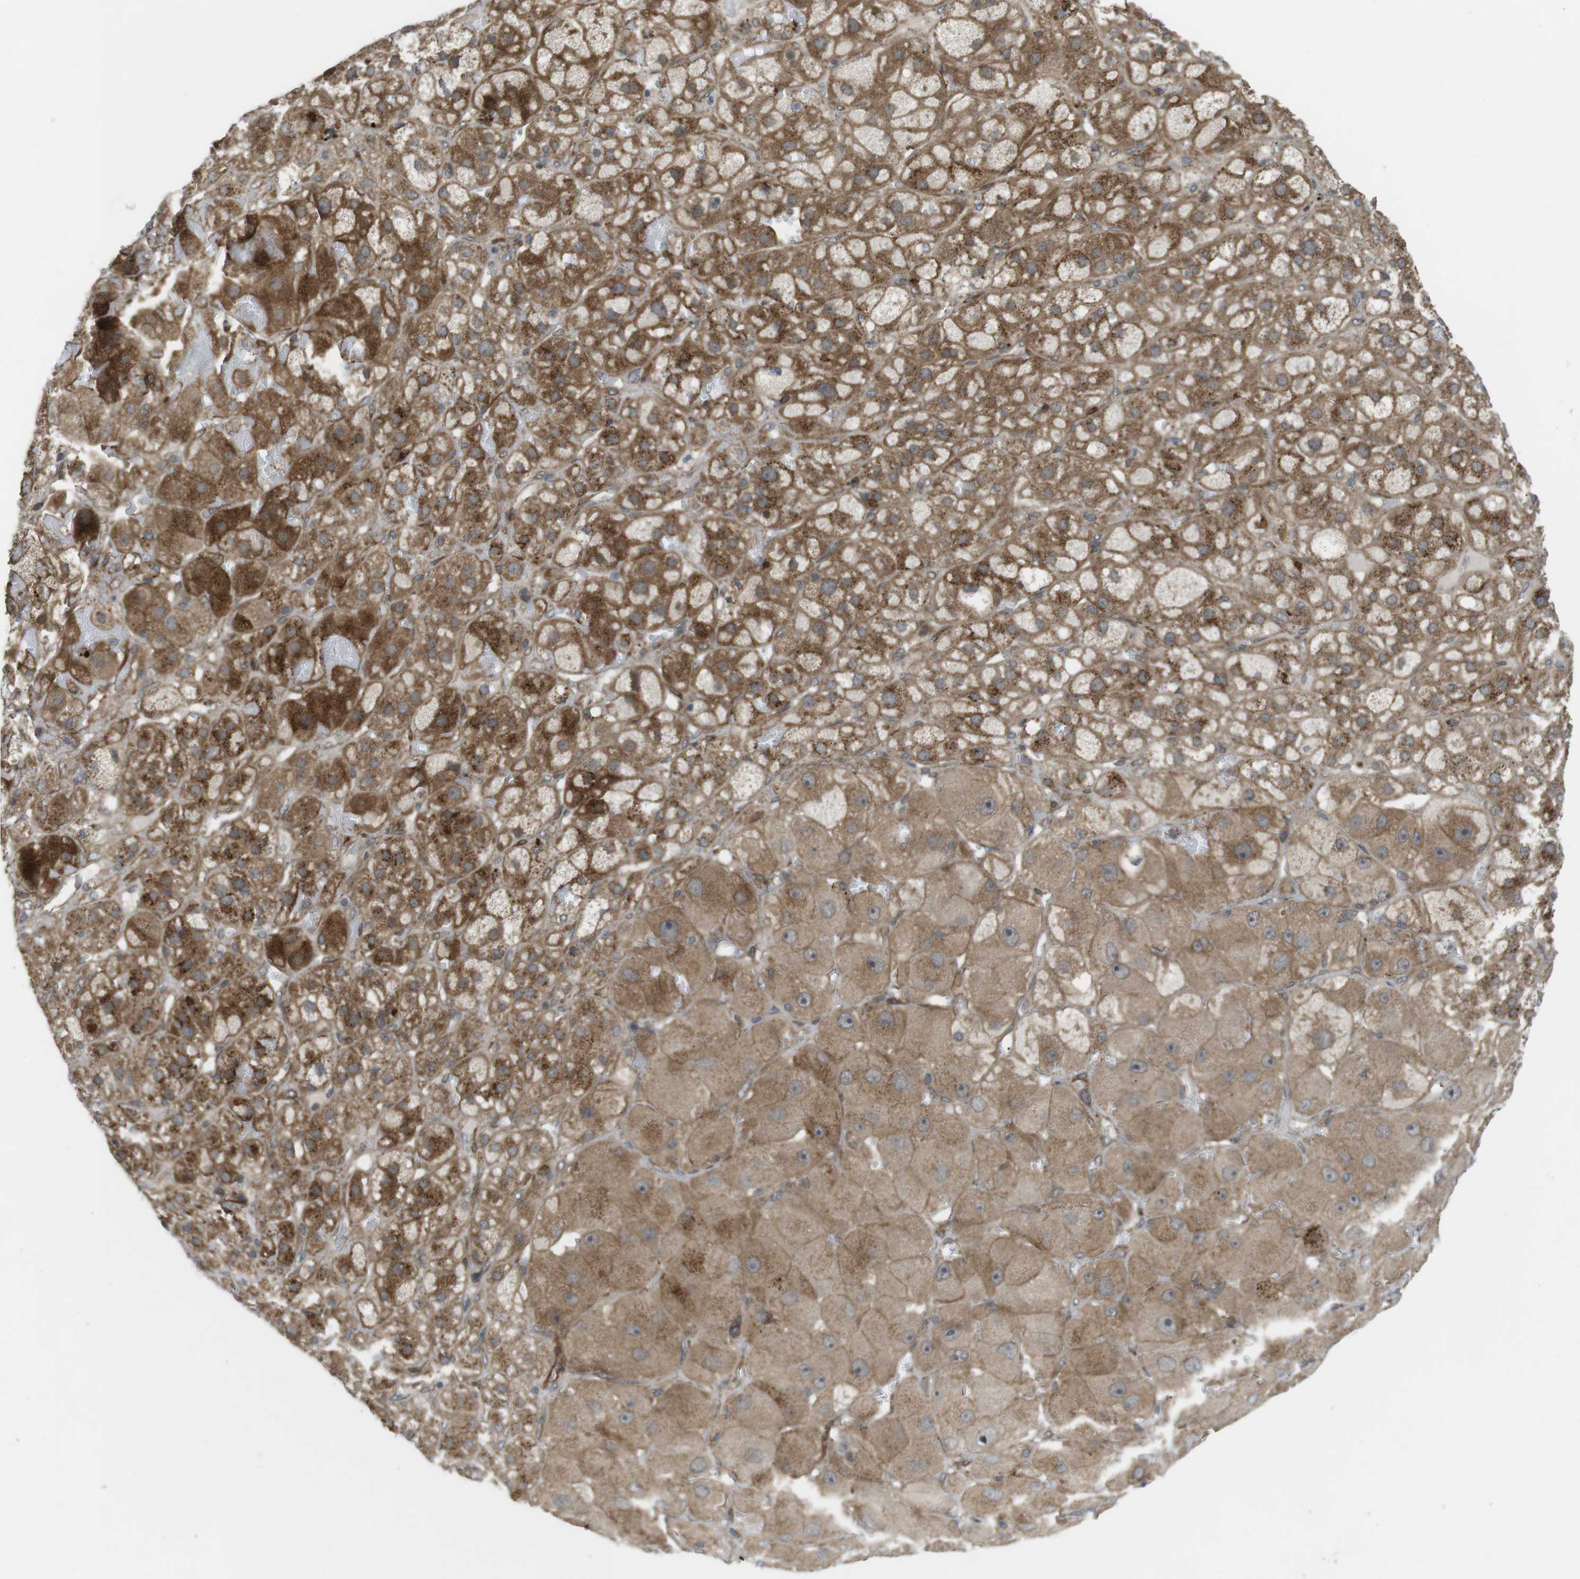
{"staining": {"intensity": "moderate", "quantity": ">75%", "location": "cytoplasmic/membranous"}, "tissue": "adrenal gland", "cell_type": "Glandular cells", "image_type": "normal", "snomed": [{"axis": "morphology", "description": "Normal tissue, NOS"}, {"axis": "topography", "description": "Adrenal gland"}], "caption": "Approximately >75% of glandular cells in normal human adrenal gland demonstrate moderate cytoplasmic/membranous protein expression as visualized by brown immunohistochemical staining.", "gene": "KANK2", "patient": {"sex": "female", "age": 47}}